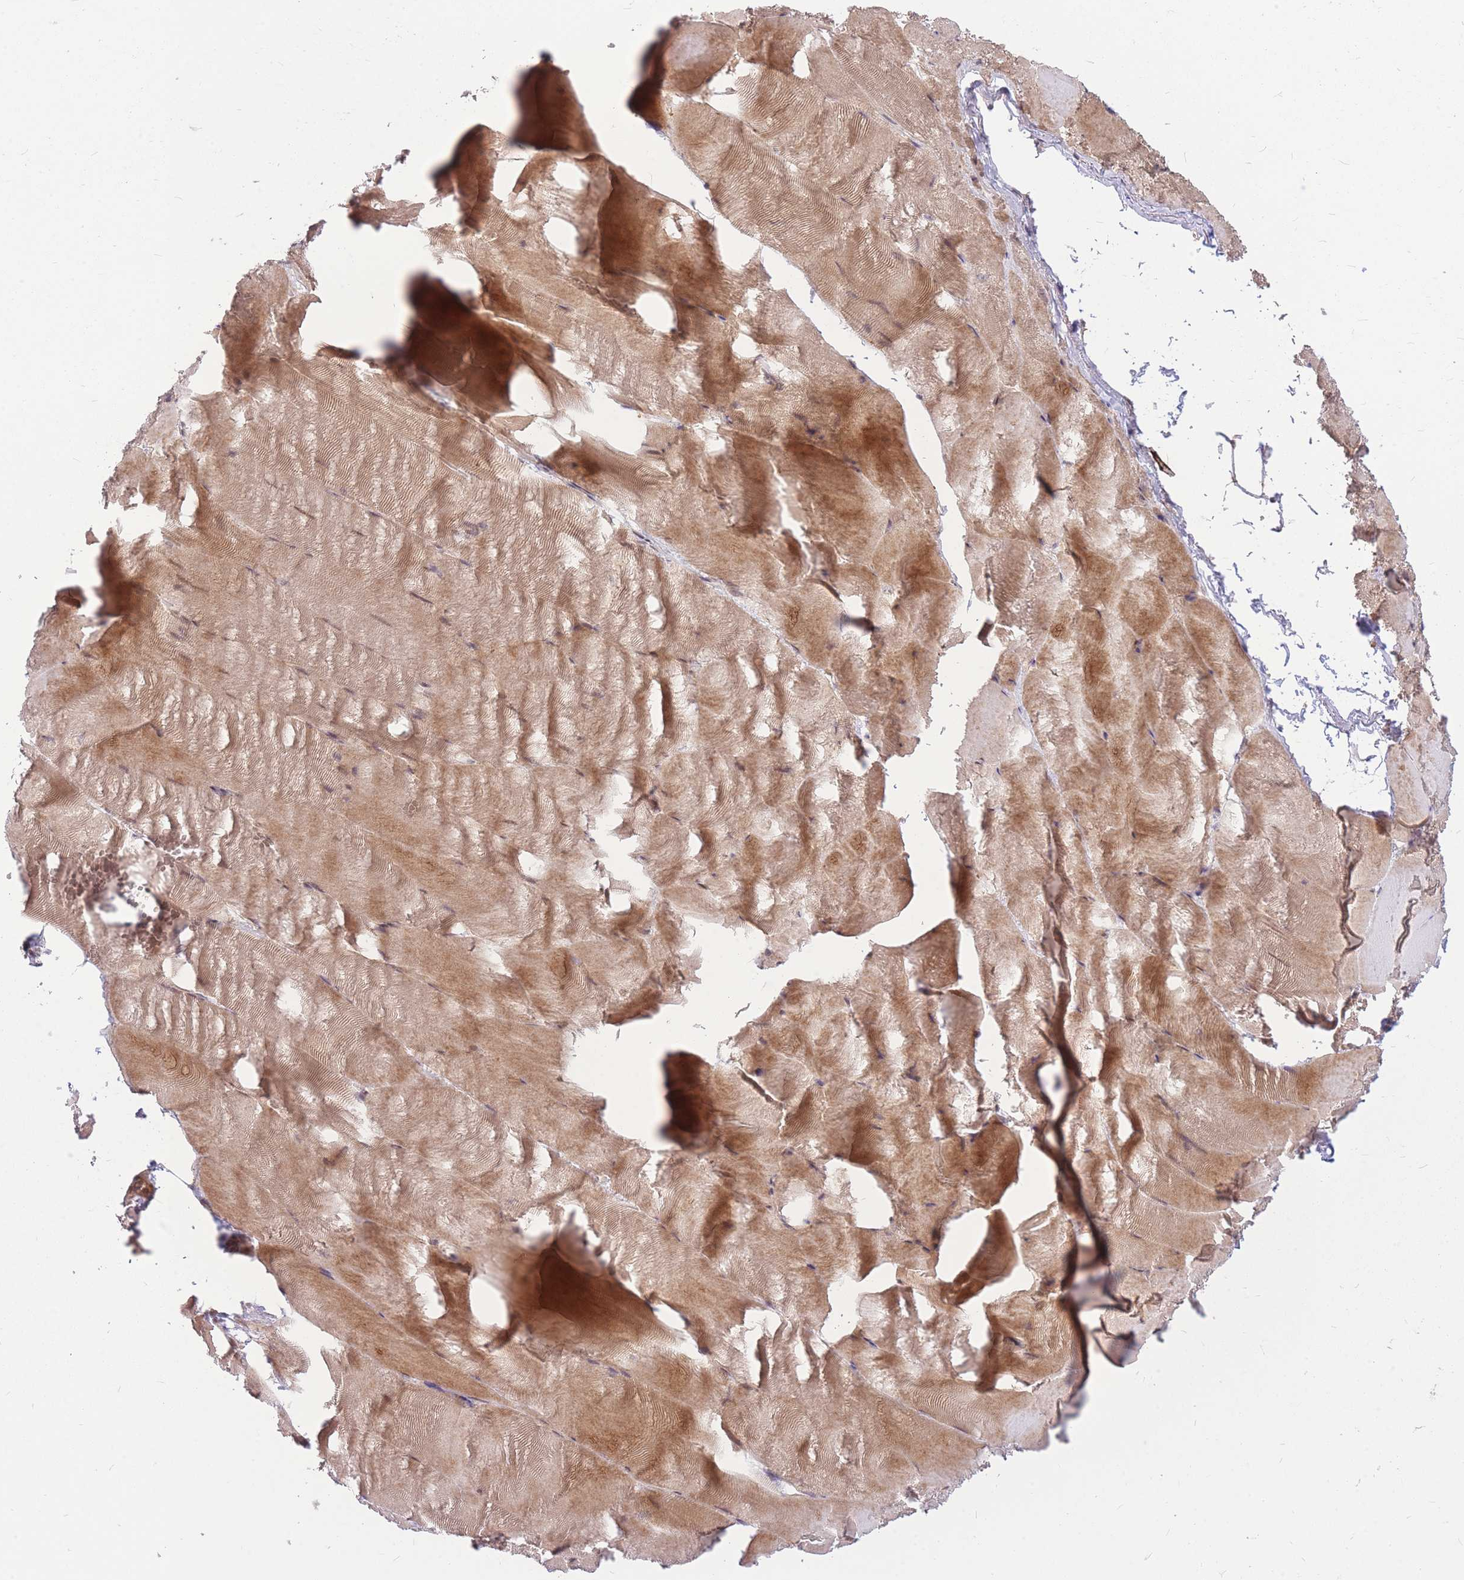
{"staining": {"intensity": "moderate", "quantity": ">75%", "location": "cytoplasmic/membranous,nuclear"}, "tissue": "skeletal muscle", "cell_type": "Myocytes", "image_type": "normal", "snomed": [{"axis": "morphology", "description": "Normal tissue, NOS"}, {"axis": "topography", "description": "Skeletal muscle"}], "caption": "Immunohistochemistry (IHC) (DAB (3,3'-diaminobenzidine)) staining of benign human skeletal muscle displays moderate cytoplasmic/membranous,nuclear protein expression in about >75% of myocytes.", "gene": "ERCC2", "patient": {"sex": "female", "age": 64}}